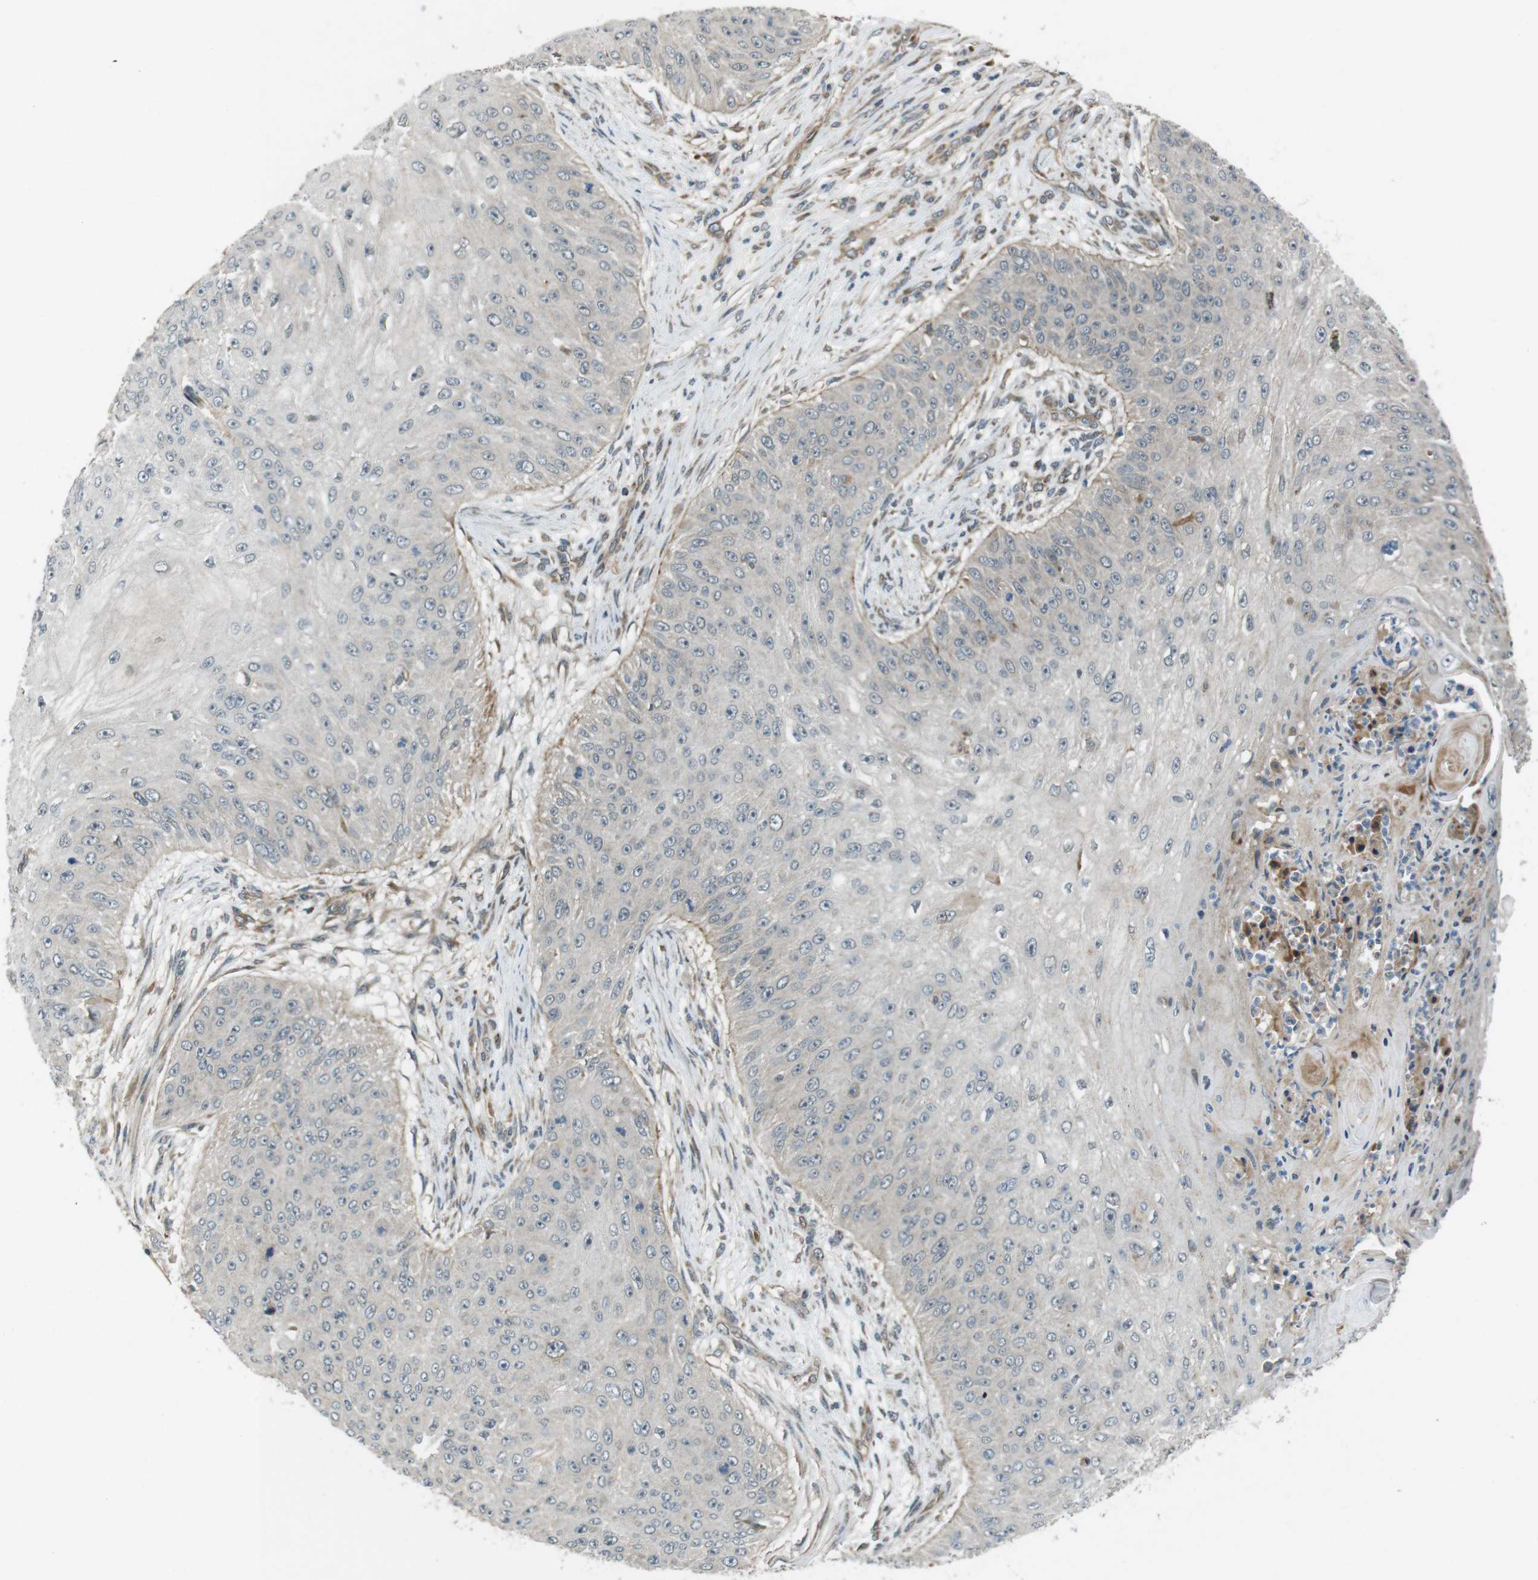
{"staining": {"intensity": "weak", "quantity": "<25%", "location": "cytoplasmic/membranous"}, "tissue": "skin cancer", "cell_type": "Tumor cells", "image_type": "cancer", "snomed": [{"axis": "morphology", "description": "Squamous cell carcinoma, NOS"}, {"axis": "topography", "description": "Skin"}], "caption": "This photomicrograph is of skin squamous cell carcinoma stained with IHC to label a protein in brown with the nuclei are counter-stained blue. There is no positivity in tumor cells.", "gene": "IFFO2", "patient": {"sex": "female", "age": 80}}